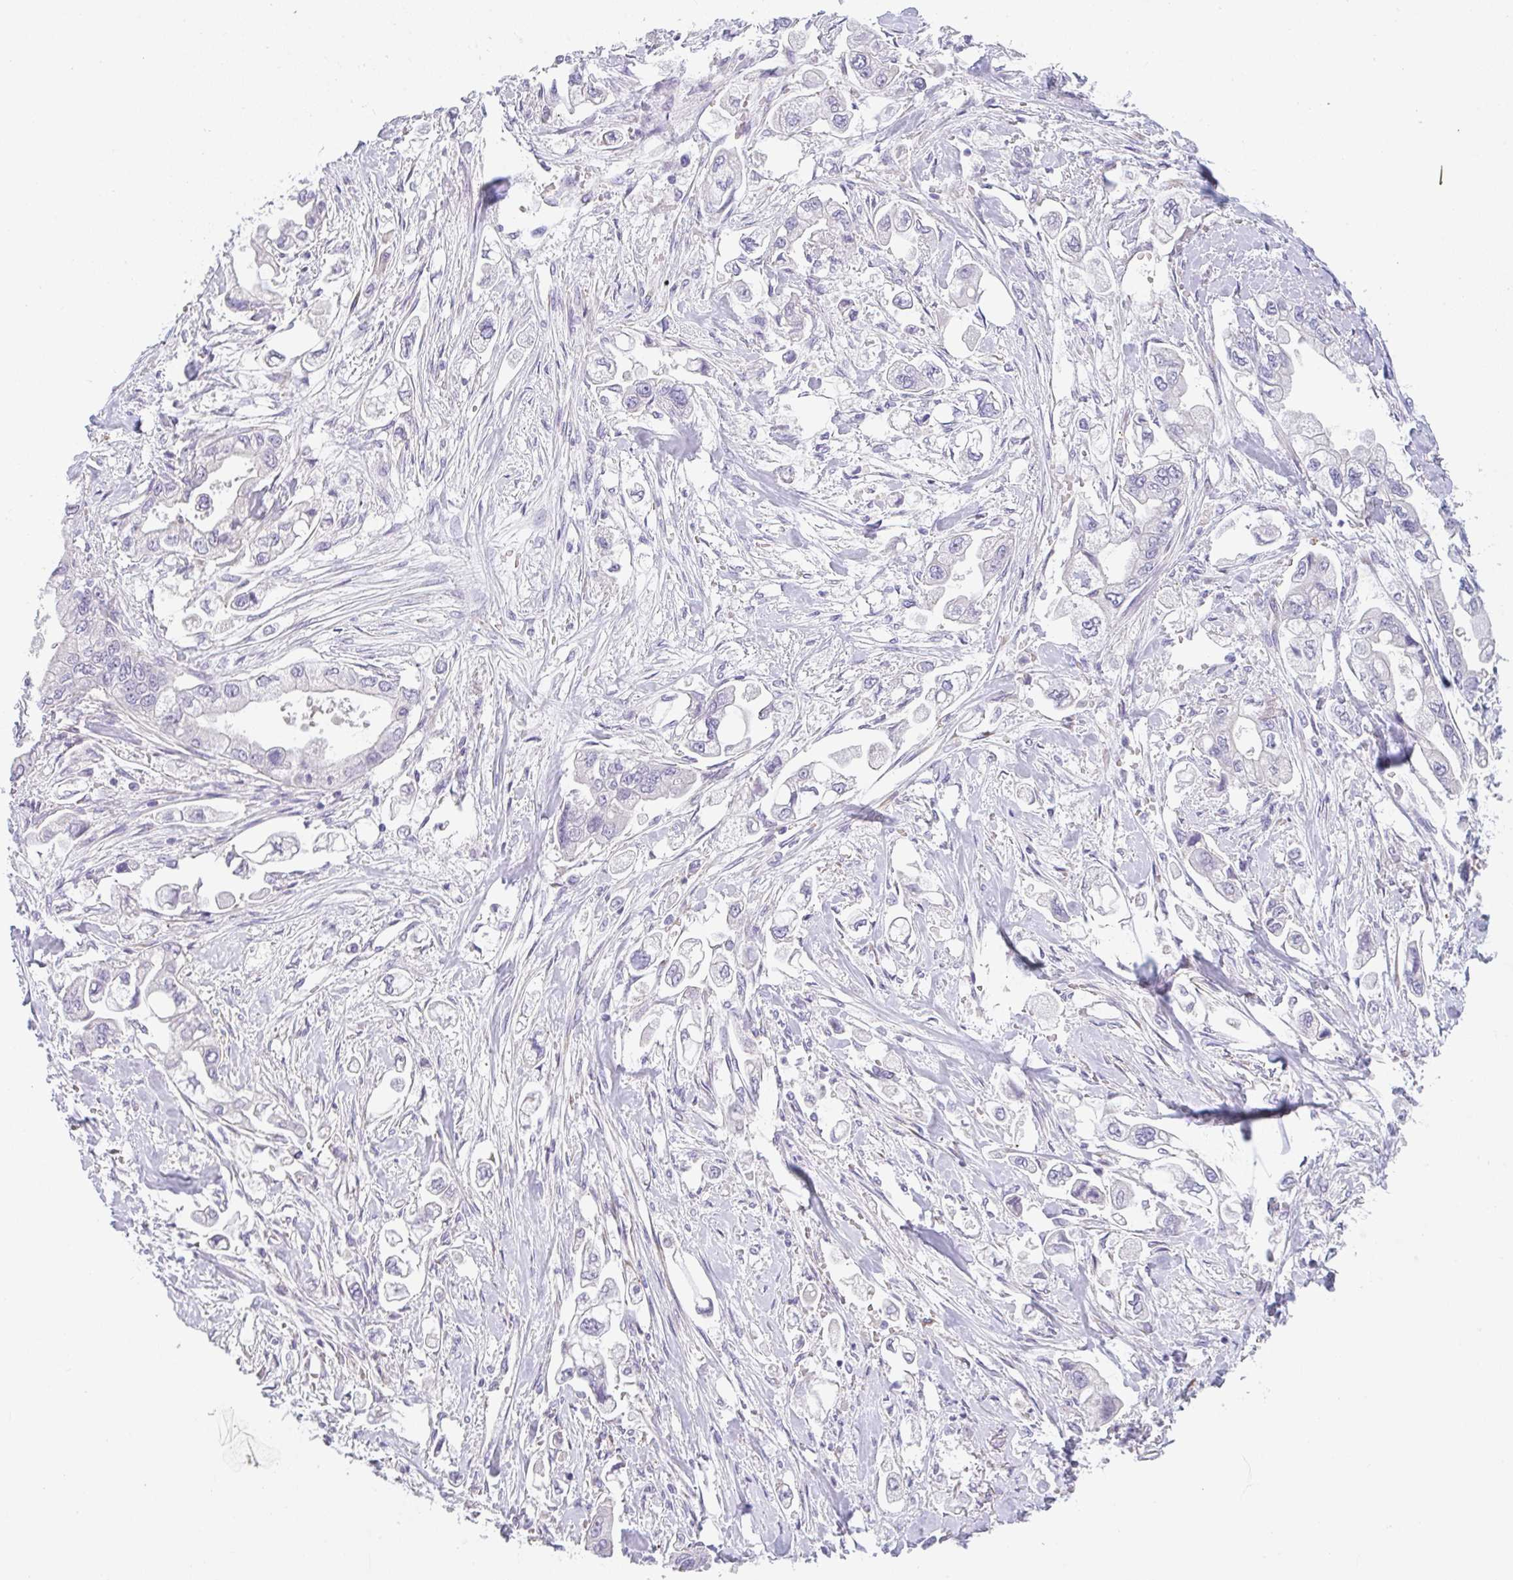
{"staining": {"intensity": "negative", "quantity": "none", "location": "none"}, "tissue": "stomach cancer", "cell_type": "Tumor cells", "image_type": "cancer", "snomed": [{"axis": "morphology", "description": "Adenocarcinoma, NOS"}, {"axis": "topography", "description": "Stomach"}], "caption": "The histopathology image shows no significant staining in tumor cells of adenocarcinoma (stomach).", "gene": "LPAR4", "patient": {"sex": "male", "age": 62}}